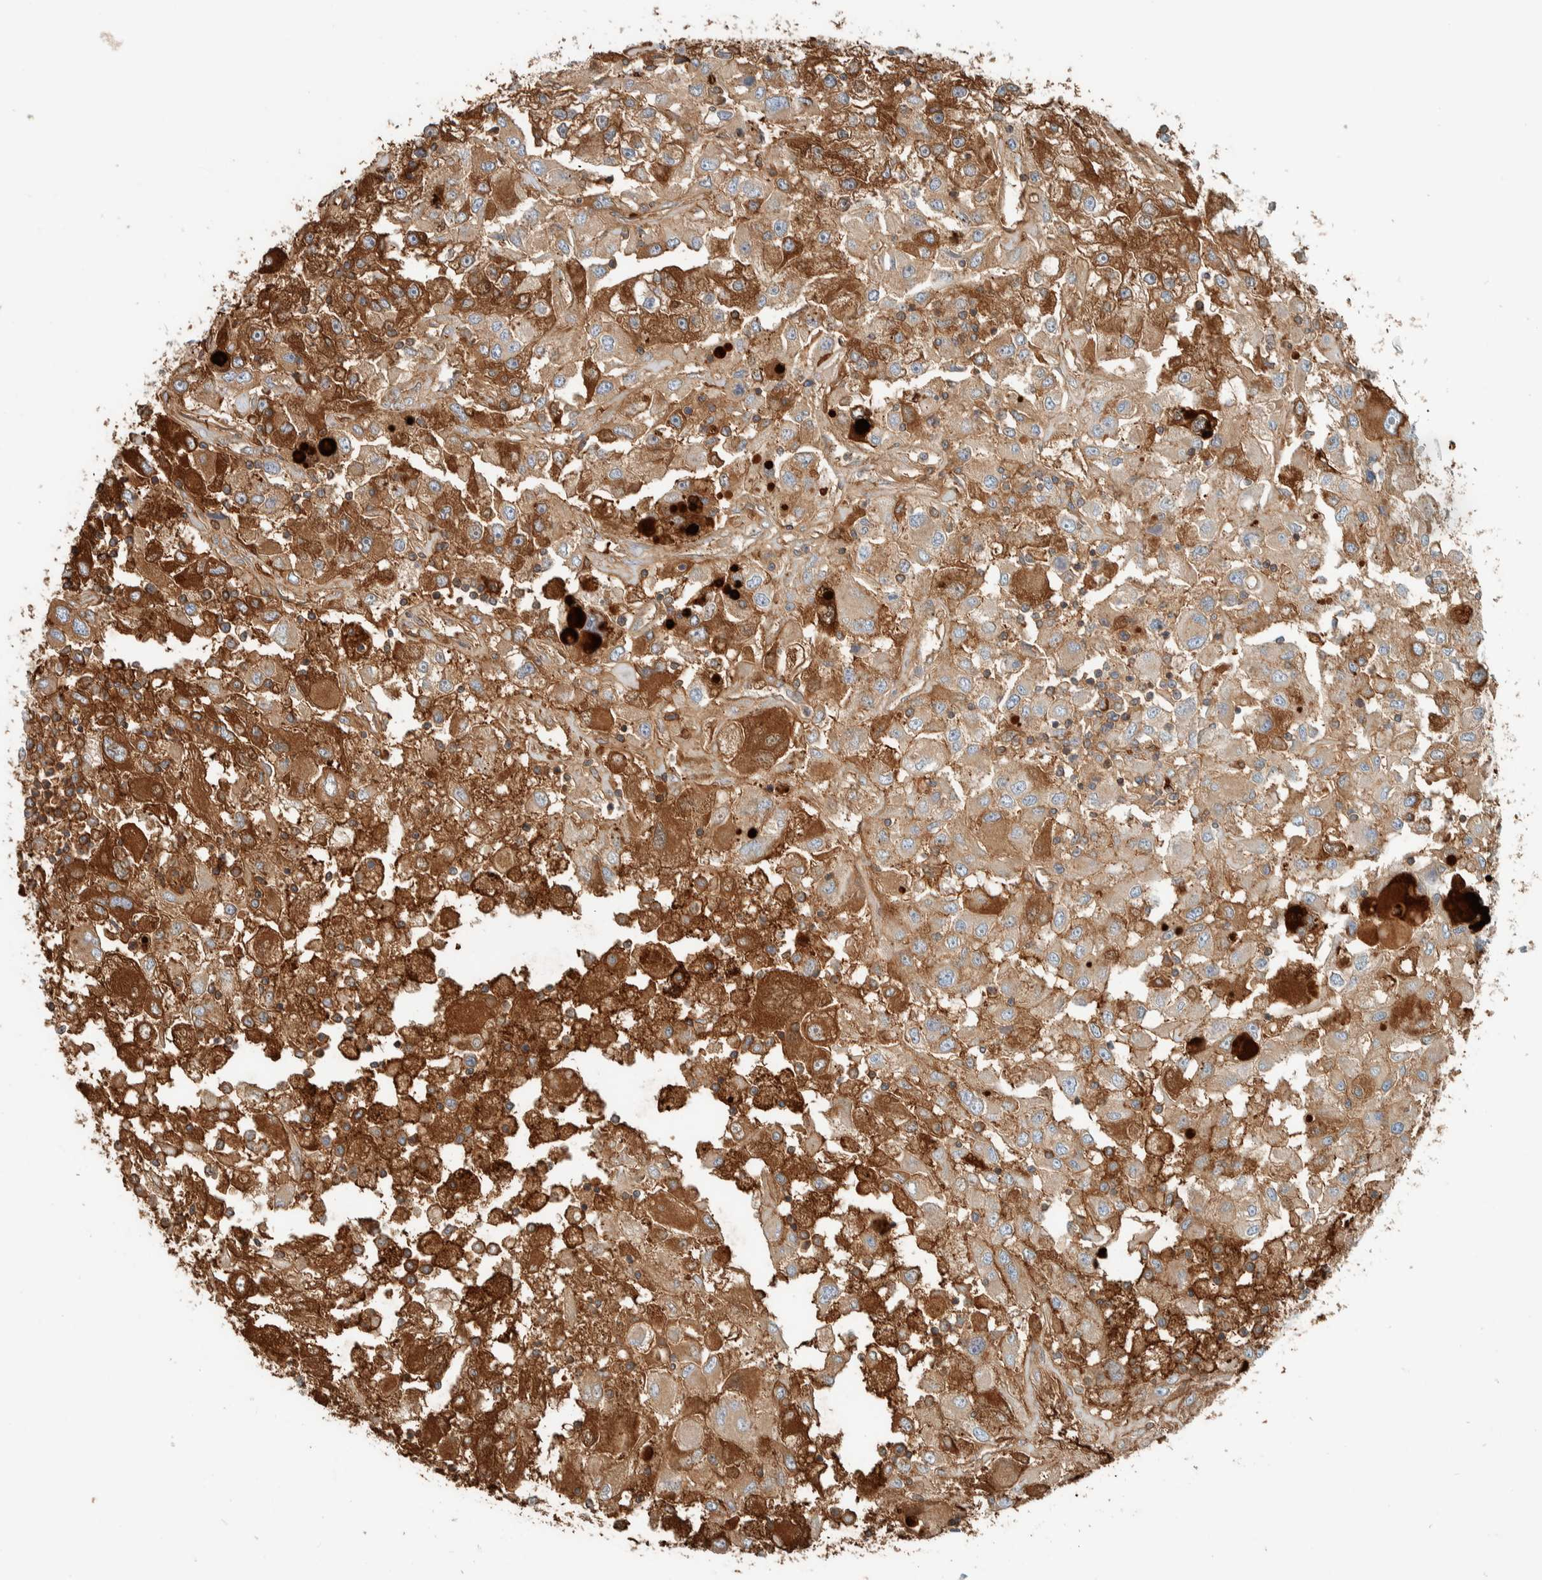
{"staining": {"intensity": "strong", "quantity": ">75%", "location": "cytoplasmic/membranous"}, "tissue": "renal cancer", "cell_type": "Tumor cells", "image_type": "cancer", "snomed": [{"axis": "morphology", "description": "Adenocarcinoma, NOS"}, {"axis": "topography", "description": "Kidney"}], "caption": "Protein positivity by immunohistochemistry exhibits strong cytoplasmic/membranous expression in about >75% of tumor cells in renal adenocarcinoma.", "gene": "CTBP2", "patient": {"sex": "female", "age": 52}}